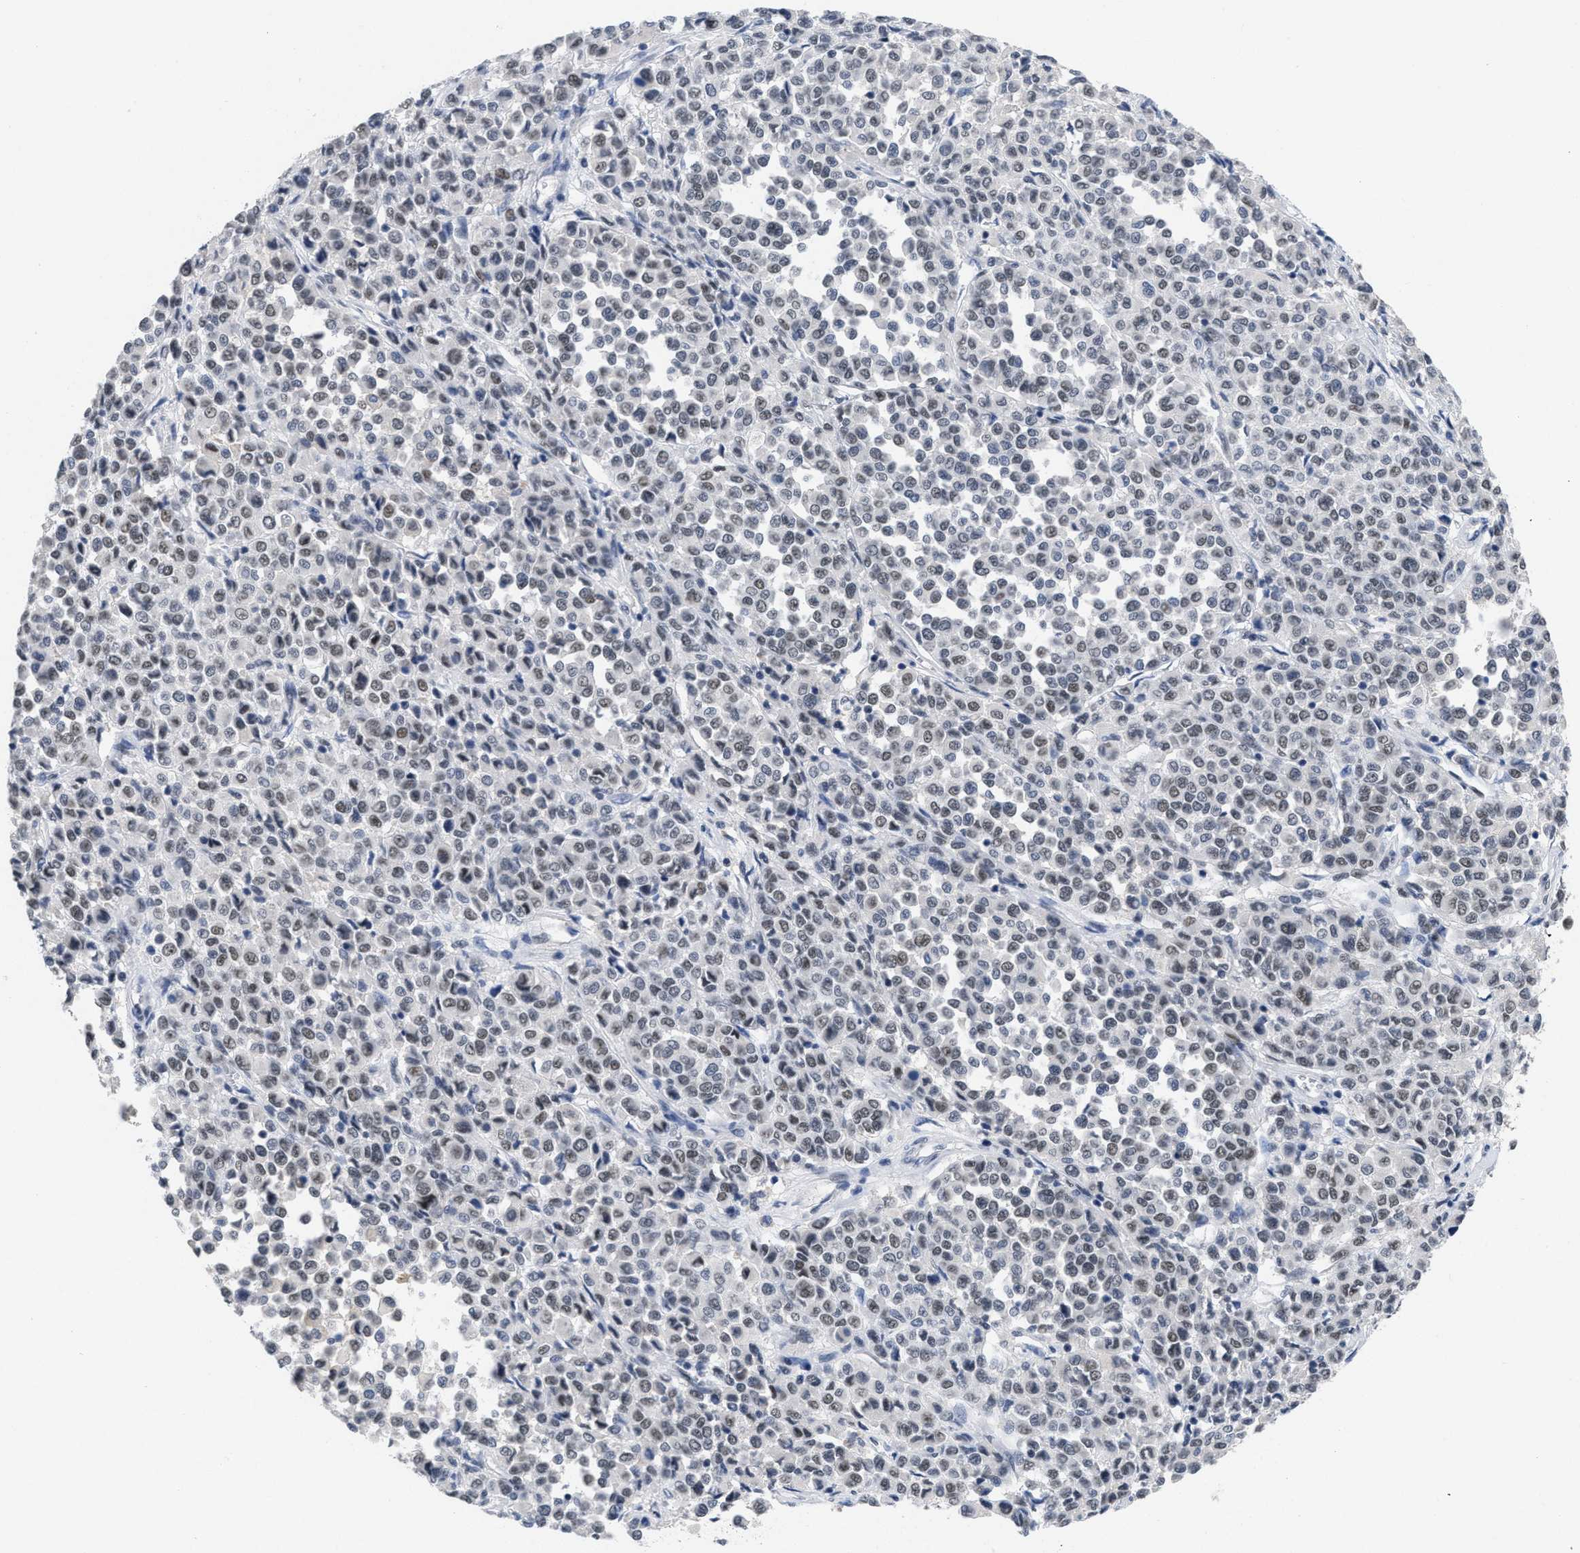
{"staining": {"intensity": "weak", "quantity": "25%-75%", "location": "nuclear"}, "tissue": "melanoma", "cell_type": "Tumor cells", "image_type": "cancer", "snomed": [{"axis": "morphology", "description": "Malignant melanoma, Metastatic site"}, {"axis": "topography", "description": "Pancreas"}], "caption": "This image reveals malignant melanoma (metastatic site) stained with immunohistochemistry (IHC) to label a protein in brown. The nuclear of tumor cells show weak positivity for the protein. Nuclei are counter-stained blue.", "gene": "GGNBP2", "patient": {"sex": "female", "age": 30}}